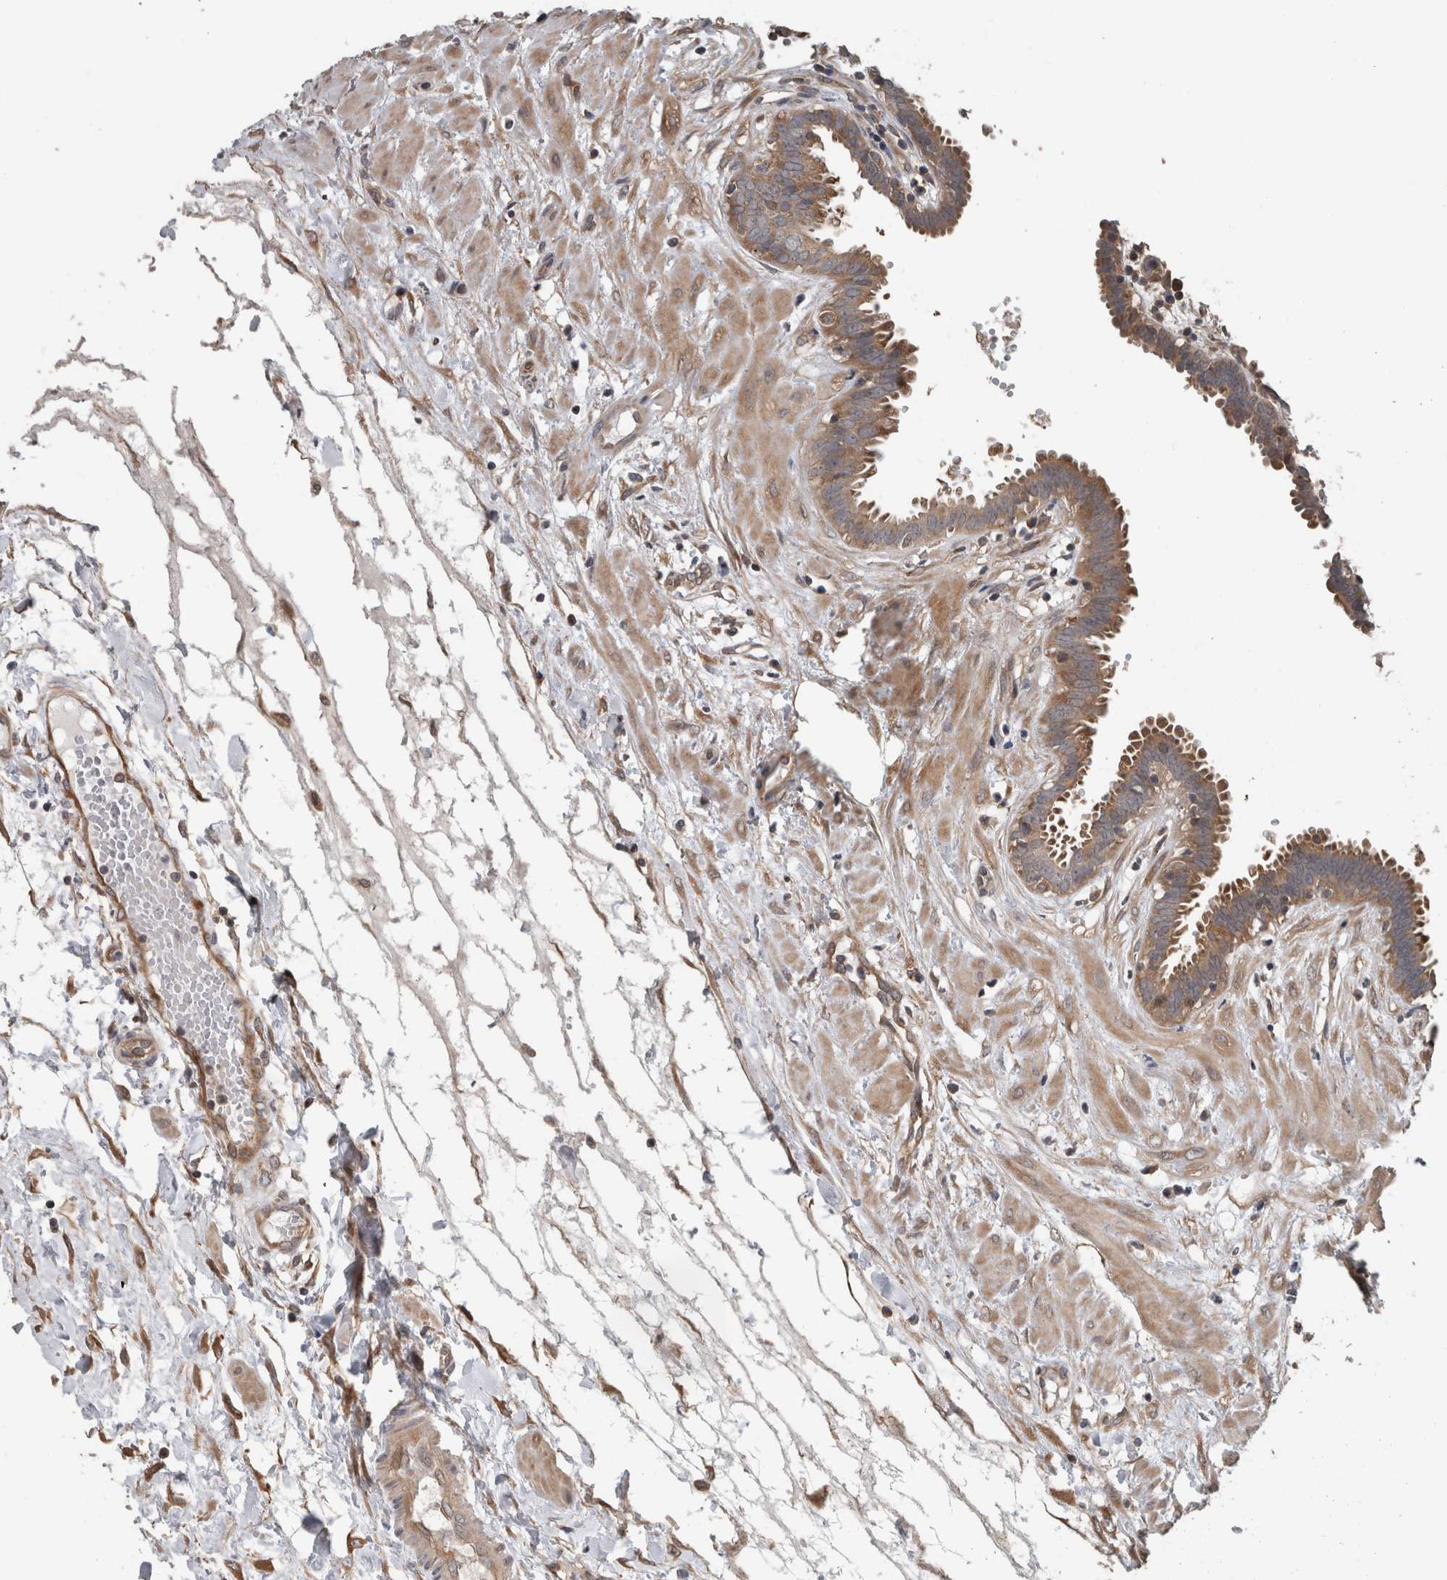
{"staining": {"intensity": "moderate", "quantity": ">75%", "location": "cytoplasmic/membranous"}, "tissue": "fallopian tube", "cell_type": "Glandular cells", "image_type": "normal", "snomed": [{"axis": "morphology", "description": "Normal tissue, NOS"}, {"axis": "topography", "description": "Fallopian tube"}, {"axis": "topography", "description": "Placenta"}], "caption": "IHC of unremarkable fallopian tube shows medium levels of moderate cytoplasmic/membranous expression in about >75% of glandular cells.", "gene": "RIOK3", "patient": {"sex": "female", "age": 32}}